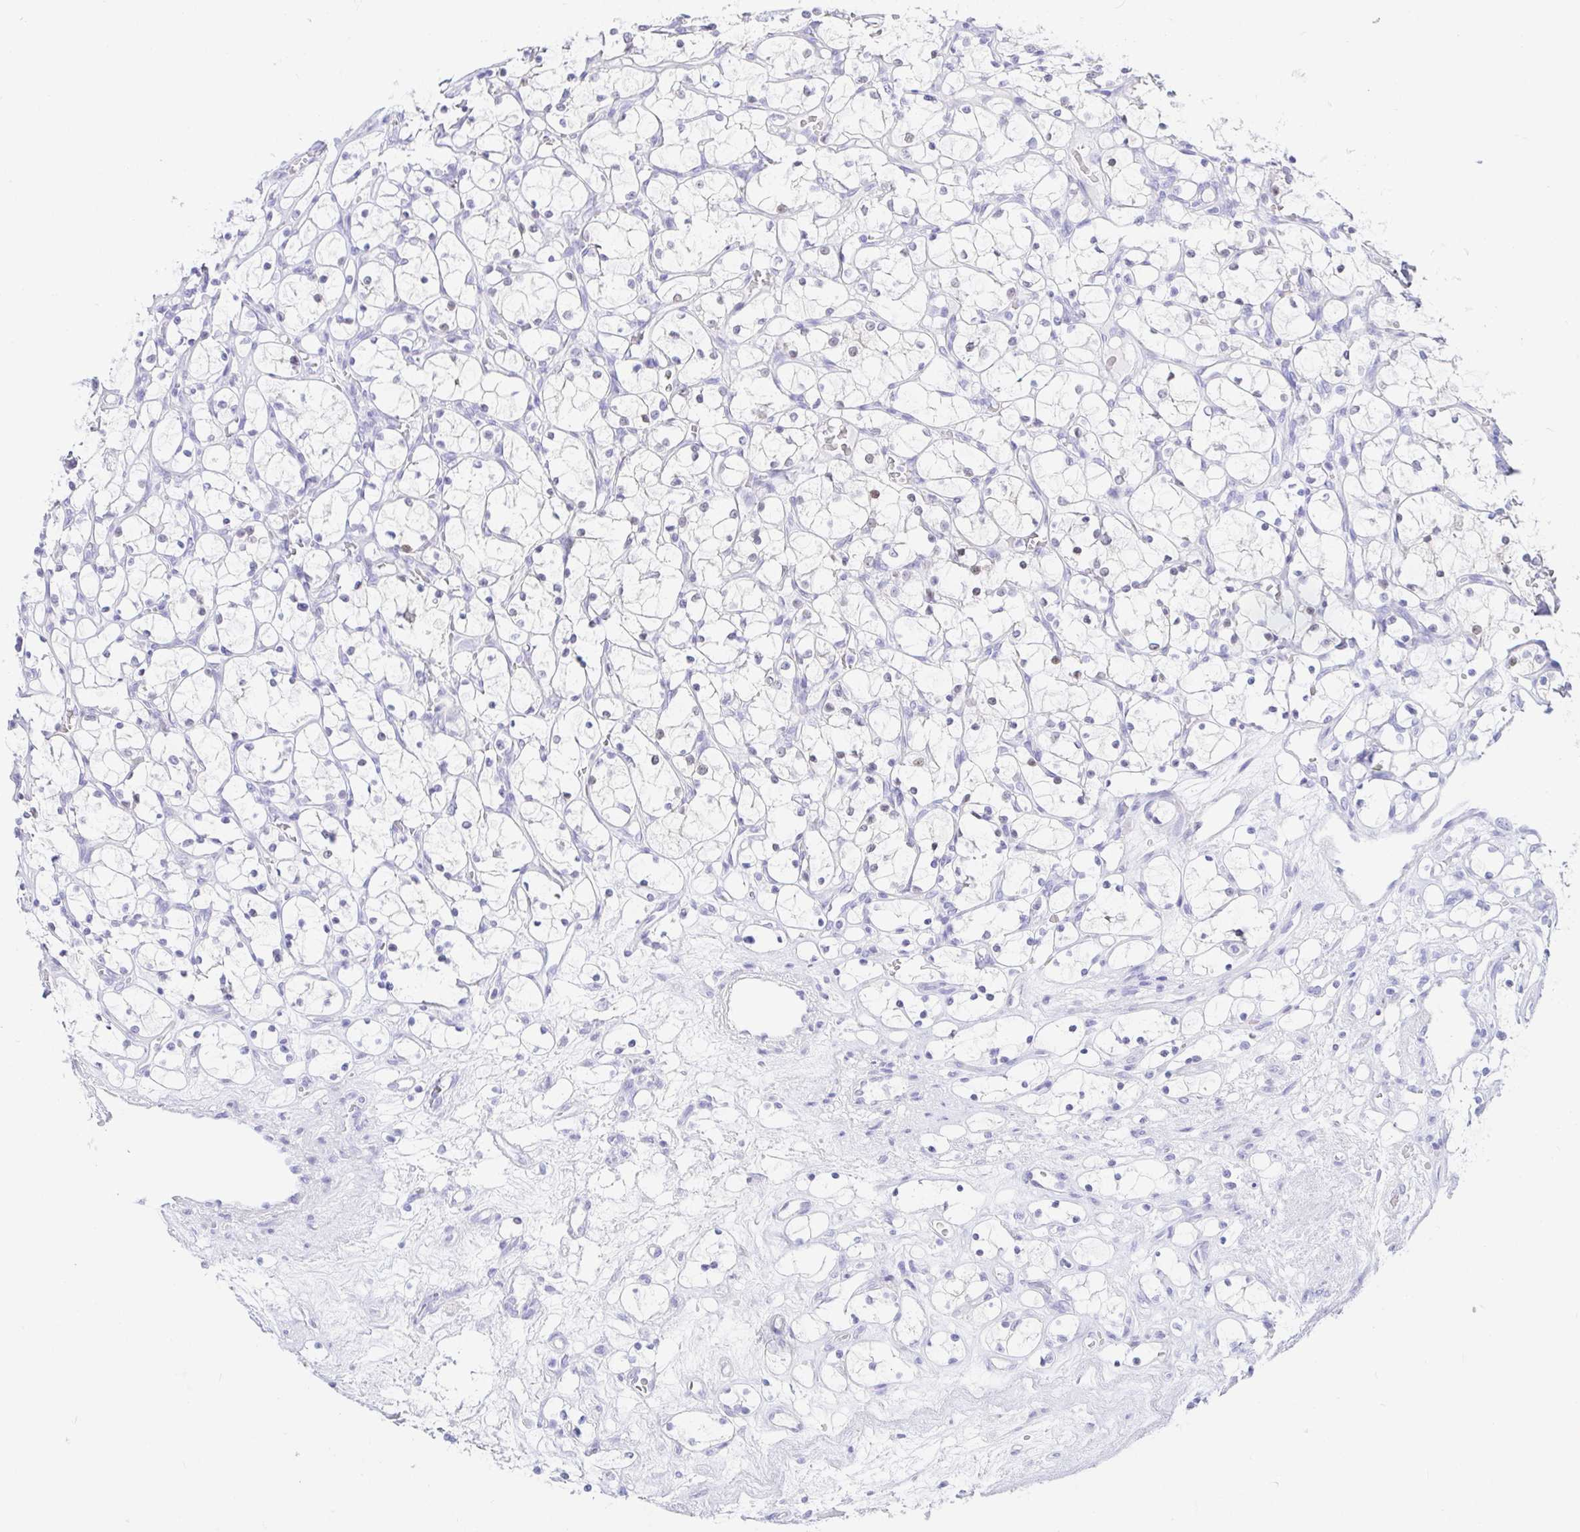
{"staining": {"intensity": "negative", "quantity": "none", "location": "none"}, "tissue": "renal cancer", "cell_type": "Tumor cells", "image_type": "cancer", "snomed": [{"axis": "morphology", "description": "Adenocarcinoma, NOS"}, {"axis": "topography", "description": "Kidney"}], "caption": "The immunohistochemistry photomicrograph has no significant positivity in tumor cells of renal cancer (adenocarcinoma) tissue. (DAB (3,3'-diaminobenzidine) immunohistochemistry (IHC), high magnification).", "gene": "PAX8", "patient": {"sex": "female", "age": 69}}